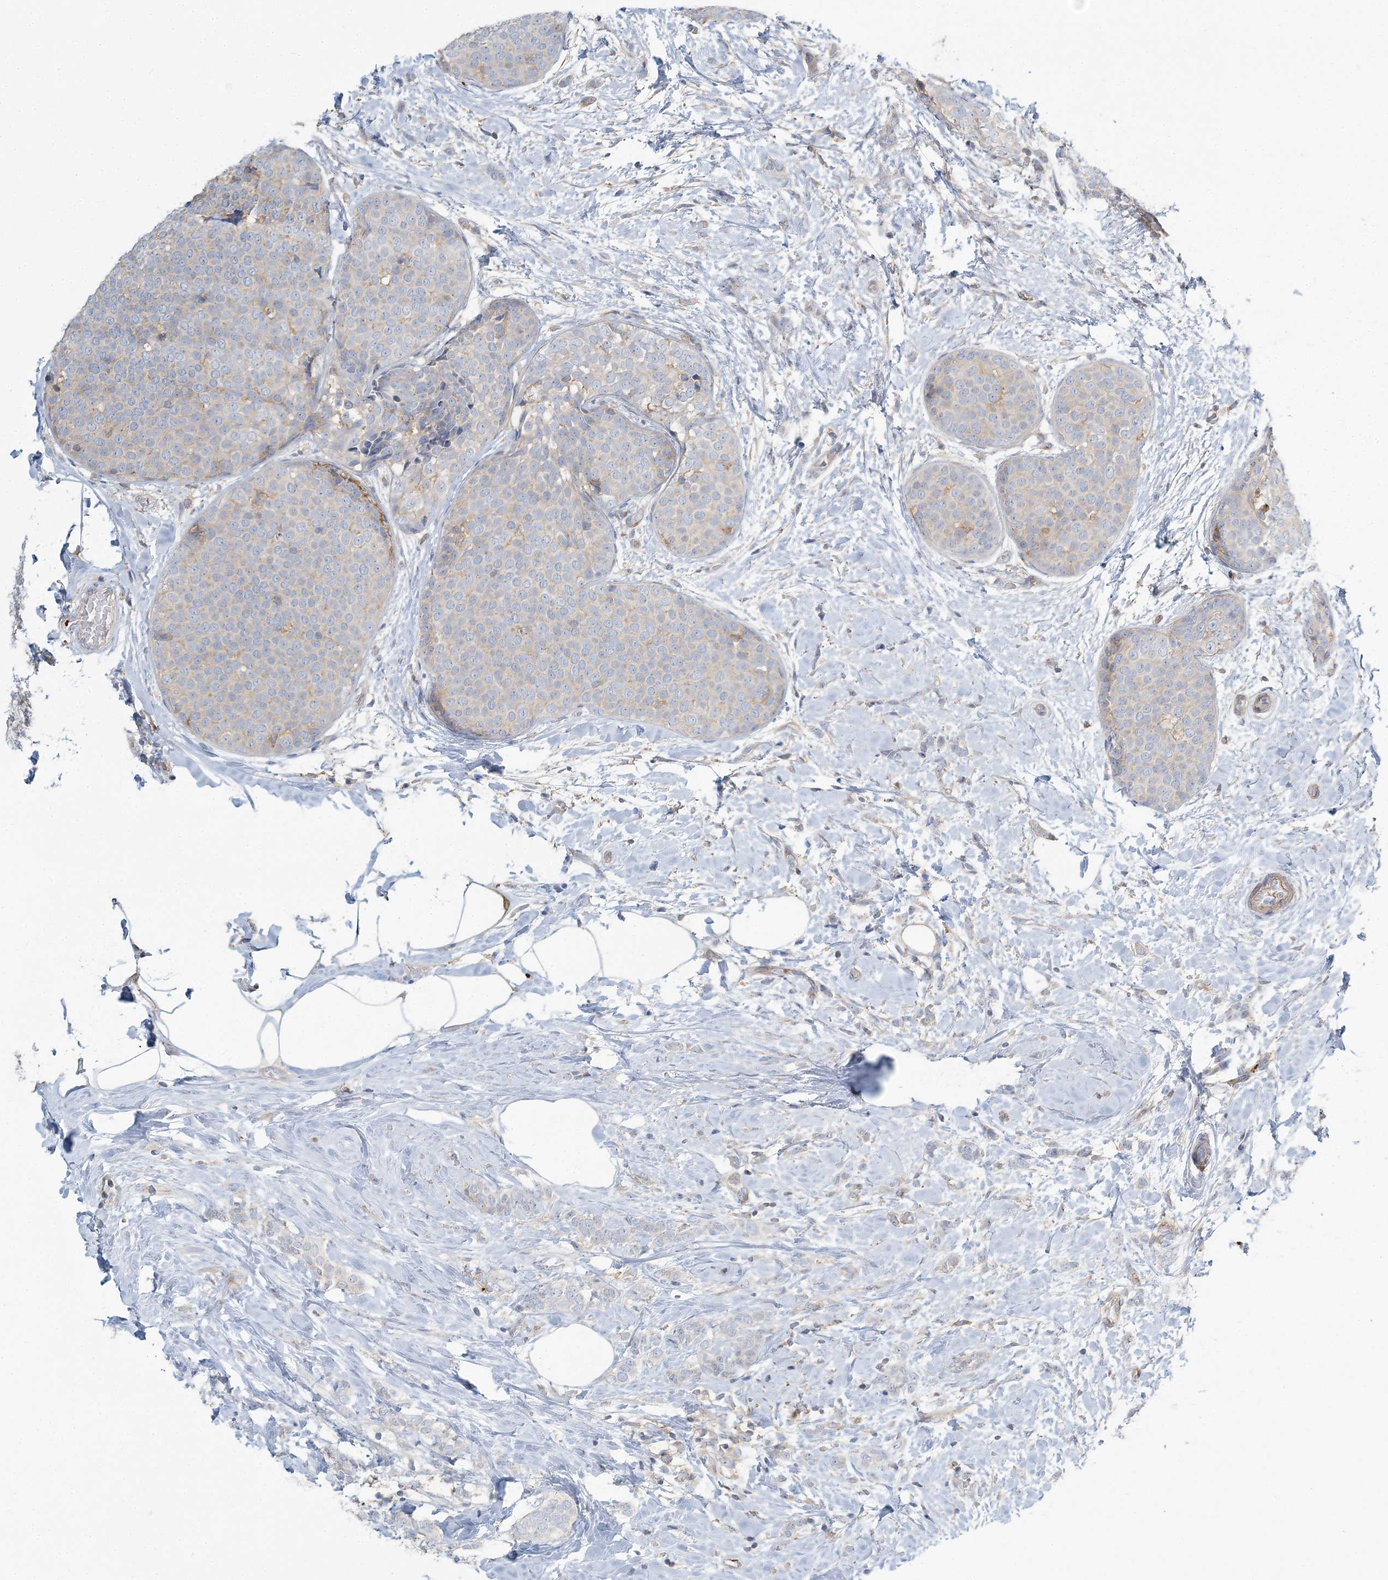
{"staining": {"intensity": "negative", "quantity": "none", "location": "none"}, "tissue": "breast cancer", "cell_type": "Tumor cells", "image_type": "cancer", "snomed": [{"axis": "morphology", "description": "Lobular carcinoma, in situ"}, {"axis": "morphology", "description": "Lobular carcinoma"}, {"axis": "topography", "description": "Breast"}], "caption": "This is a photomicrograph of IHC staining of breast cancer, which shows no staining in tumor cells. (Brightfield microscopy of DAB (3,3'-diaminobenzidine) IHC at high magnification).", "gene": "CUEDC2", "patient": {"sex": "female", "age": 41}}